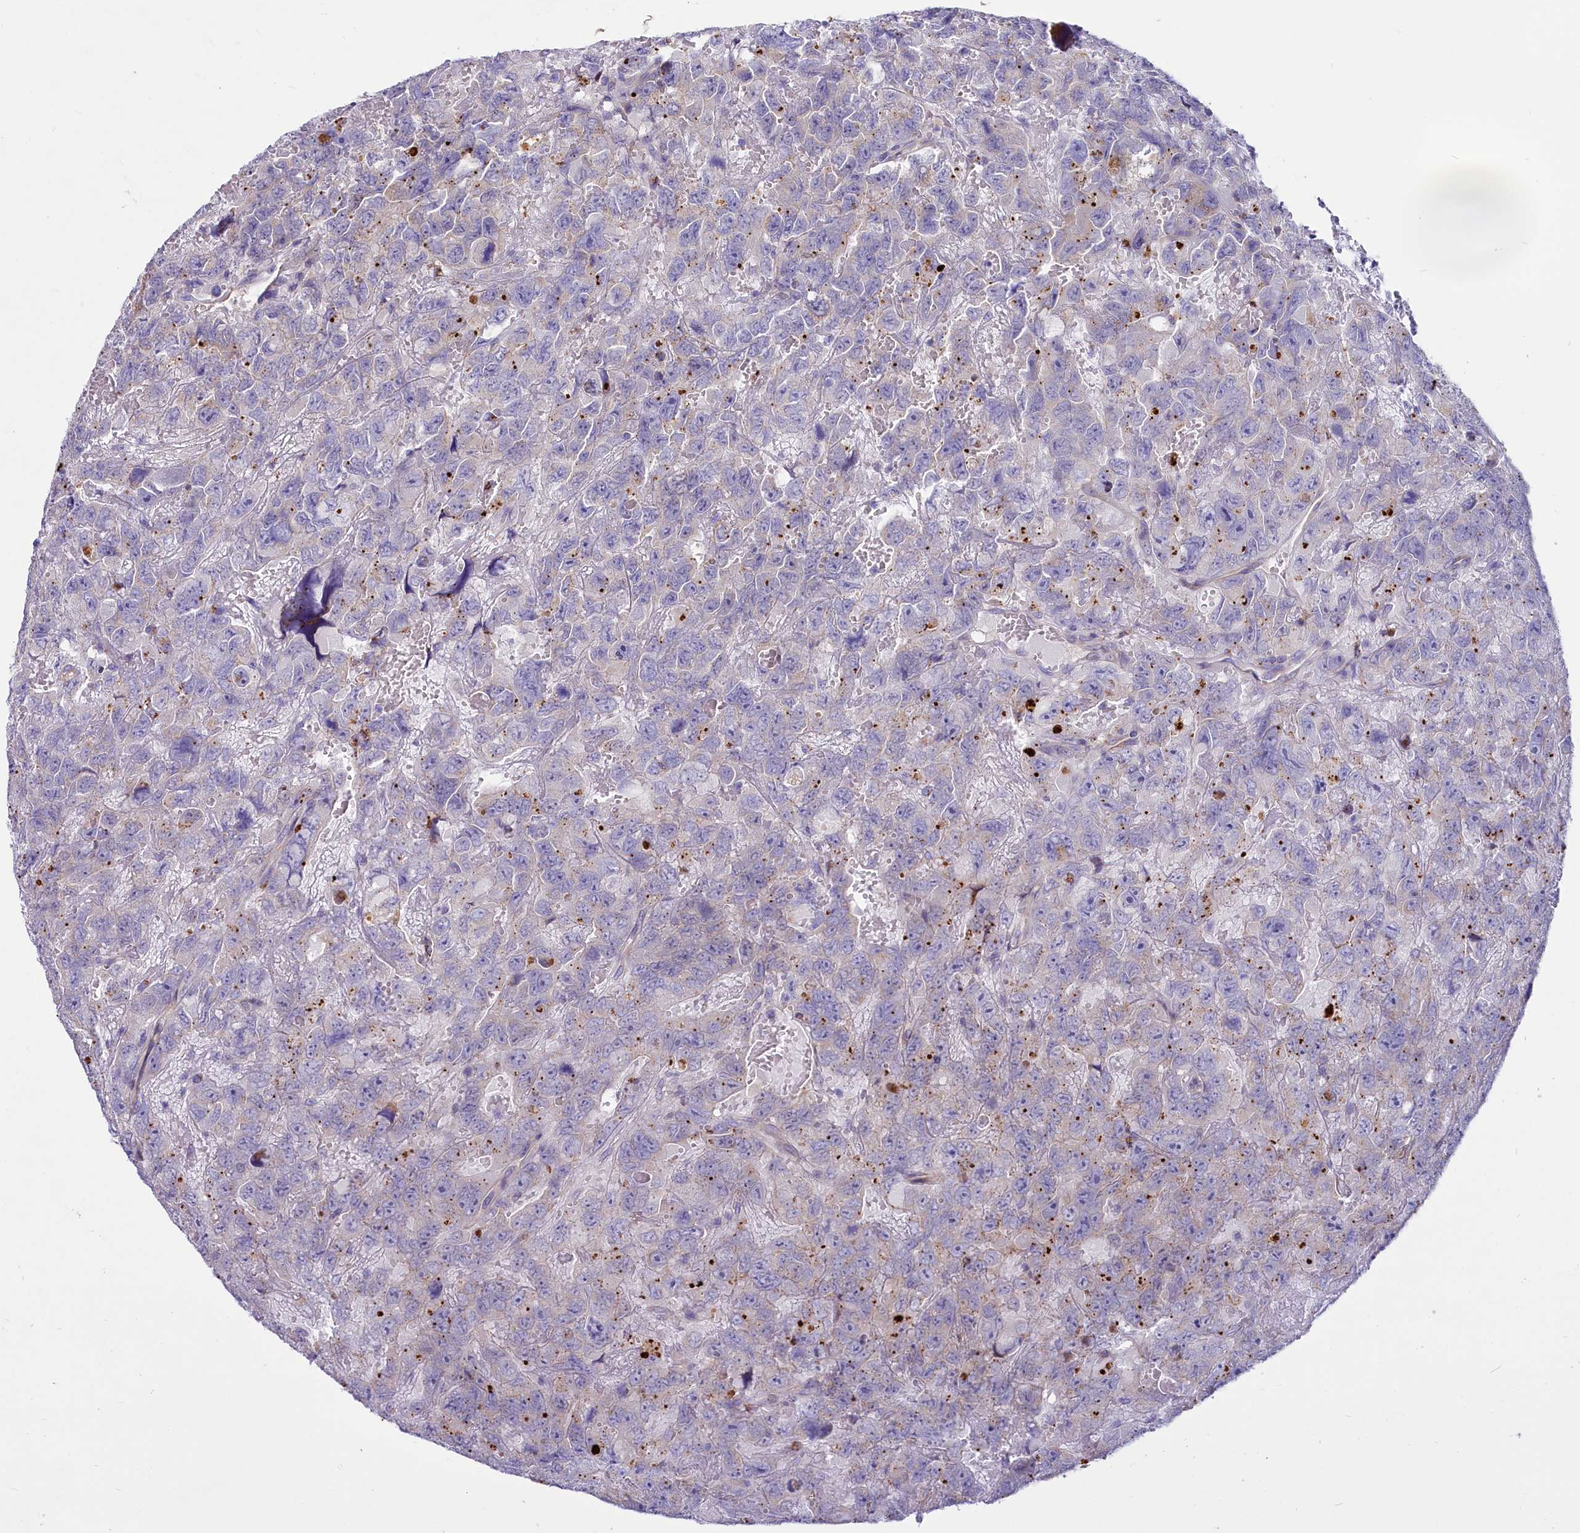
{"staining": {"intensity": "negative", "quantity": "none", "location": "none"}, "tissue": "testis cancer", "cell_type": "Tumor cells", "image_type": "cancer", "snomed": [{"axis": "morphology", "description": "Carcinoma, Embryonal, NOS"}, {"axis": "topography", "description": "Testis"}], "caption": "This photomicrograph is of testis cancer stained with immunohistochemistry (IHC) to label a protein in brown with the nuclei are counter-stained blue. There is no positivity in tumor cells. (Stains: DAB IHC with hematoxylin counter stain, Microscopy: brightfield microscopy at high magnification).", "gene": "LMOD3", "patient": {"sex": "male", "age": 45}}